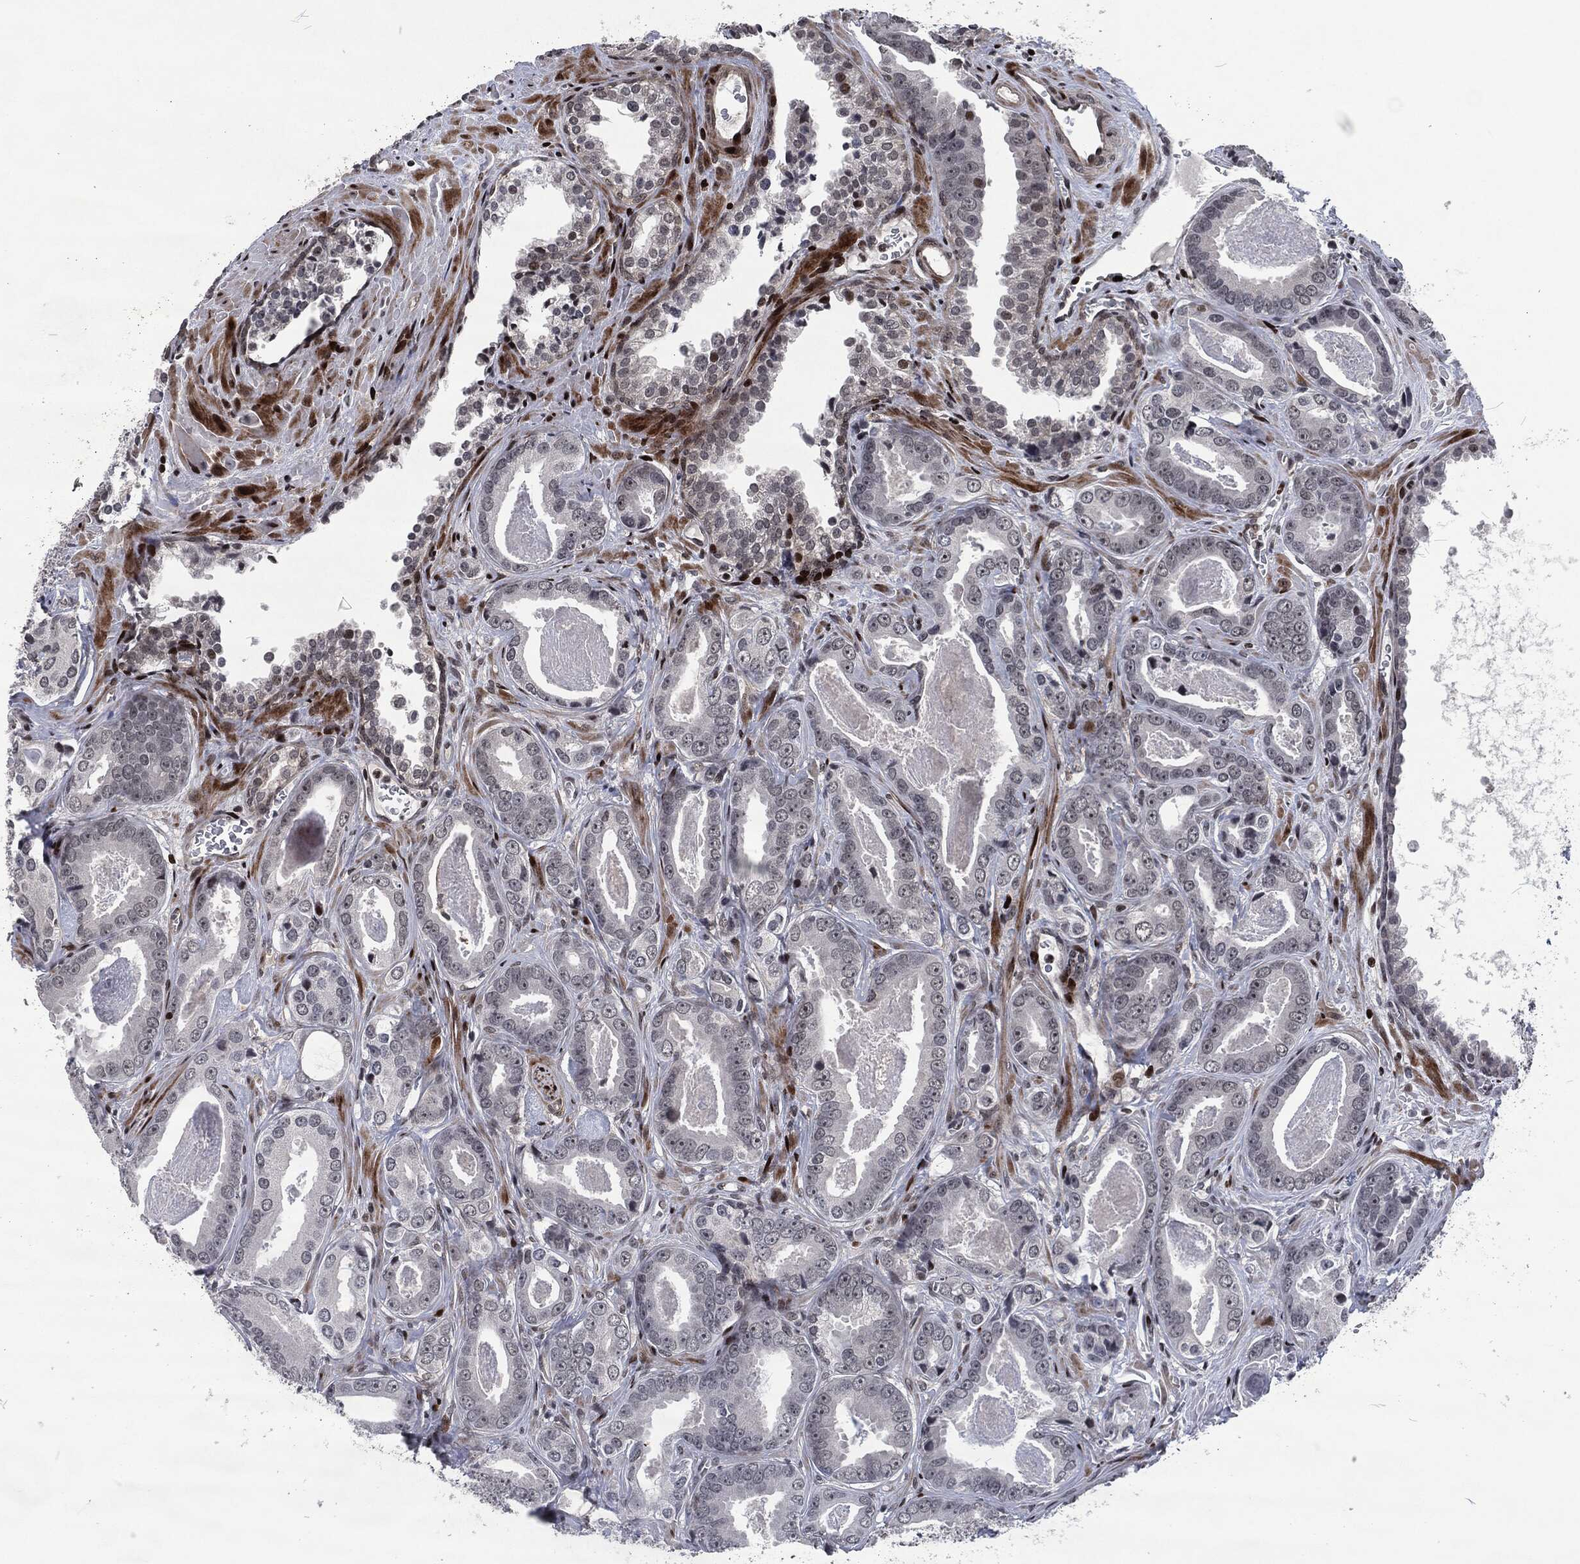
{"staining": {"intensity": "negative", "quantity": "none", "location": "none"}, "tissue": "prostate cancer", "cell_type": "Tumor cells", "image_type": "cancer", "snomed": [{"axis": "morphology", "description": "Adenocarcinoma, NOS"}, {"axis": "topography", "description": "Prostate"}], "caption": "Prostate adenocarcinoma was stained to show a protein in brown. There is no significant positivity in tumor cells.", "gene": "EGFR", "patient": {"sex": "male", "age": 61}}